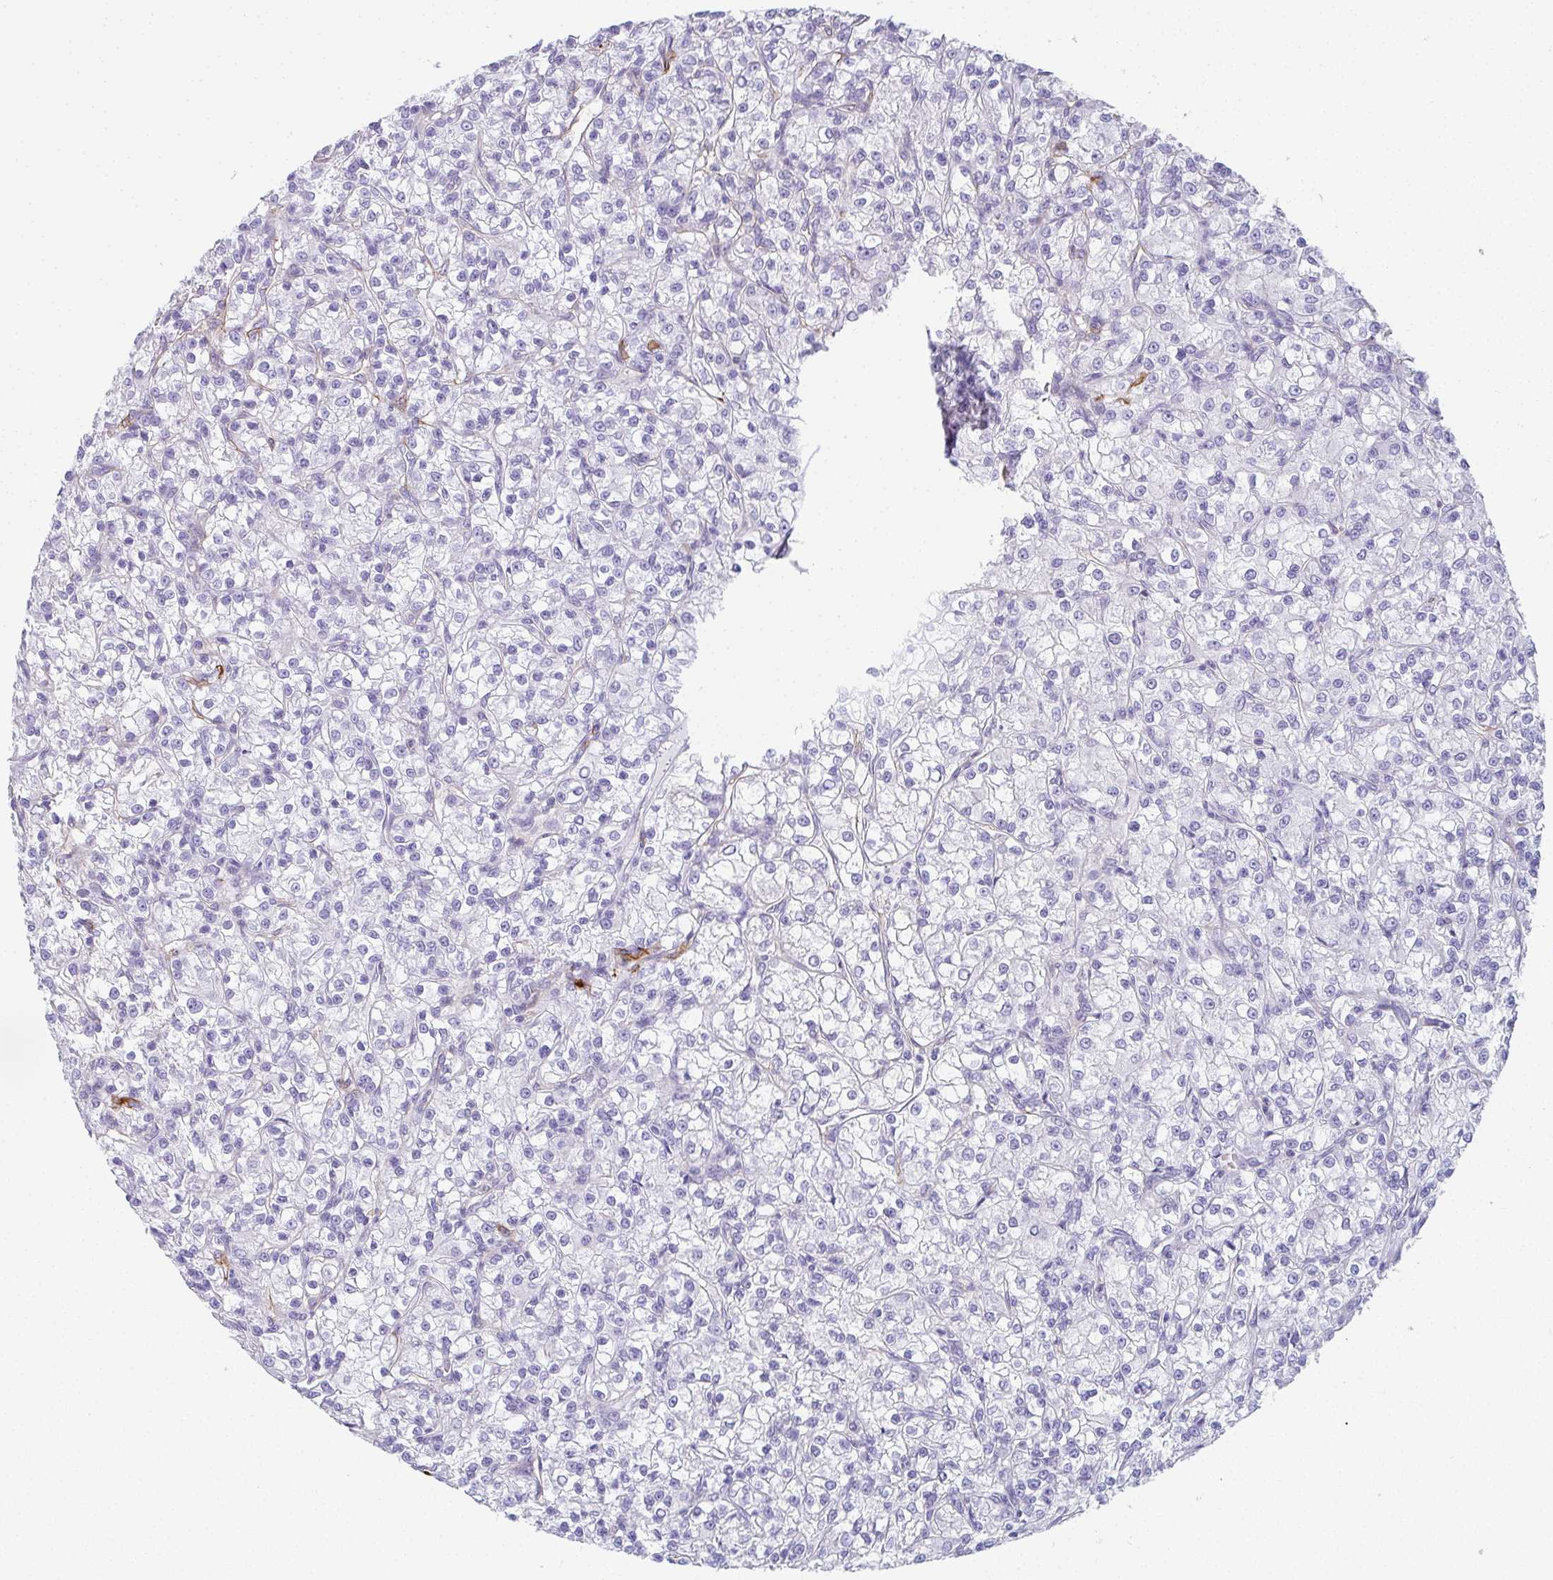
{"staining": {"intensity": "negative", "quantity": "none", "location": "none"}, "tissue": "renal cancer", "cell_type": "Tumor cells", "image_type": "cancer", "snomed": [{"axis": "morphology", "description": "Adenocarcinoma, NOS"}, {"axis": "topography", "description": "Kidney"}], "caption": "Immunohistochemistry micrograph of neoplastic tissue: human renal cancer (adenocarcinoma) stained with DAB (3,3'-diaminobenzidine) reveals no significant protein positivity in tumor cells. (Stains: DAB IHC with hematoxylin counter stain, Microscopy: brightfield microscopy at high magnification).", "gene": "DBN1", "patient": {"sex": "female", "age": 59}}